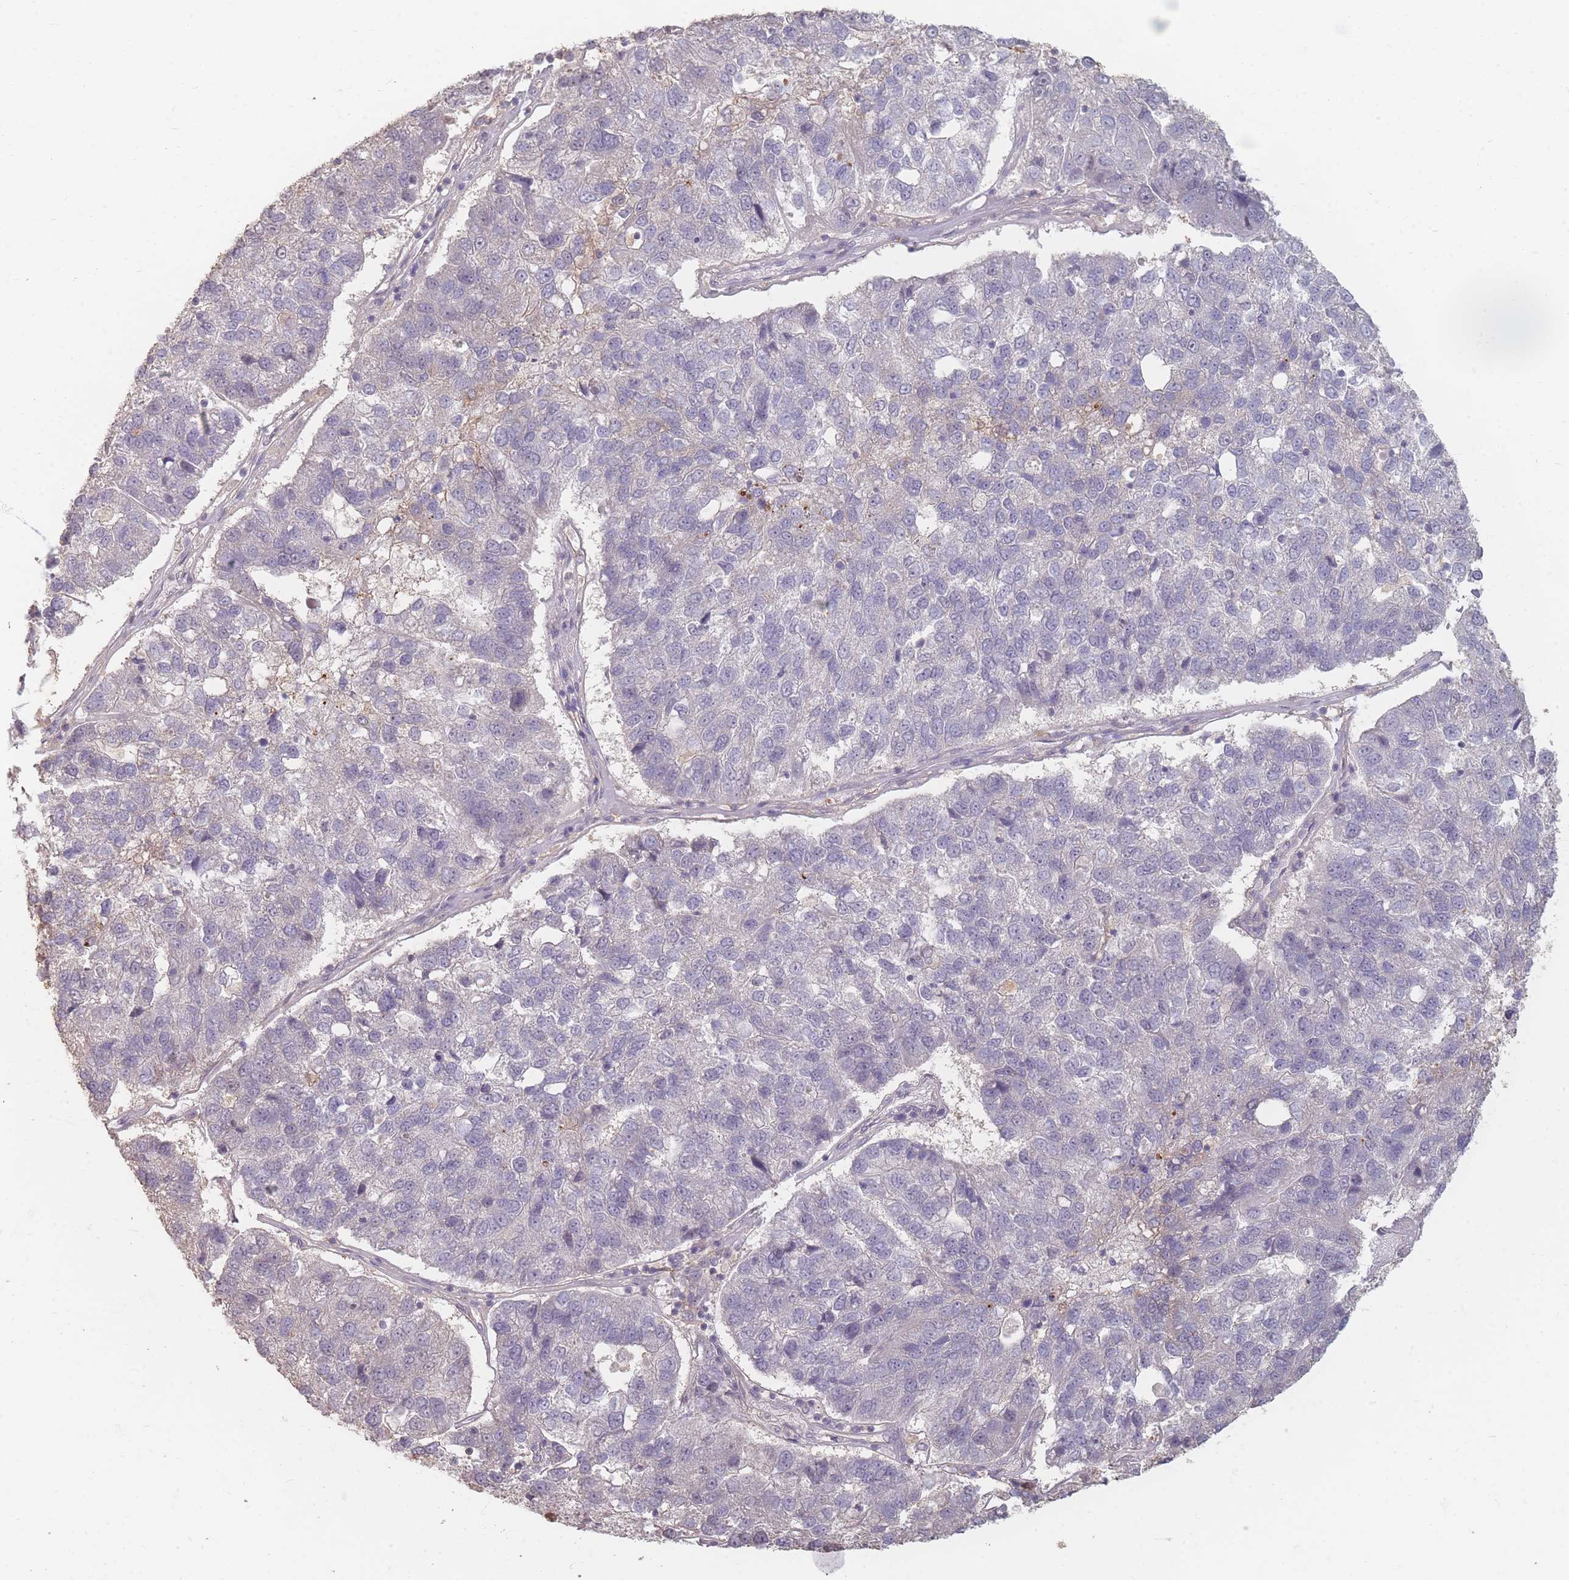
{"staining": {"intensity": "moderate", "quantity": "<25%", "location": "nuclear"}, "tissue": "pancreatic cancer", "cell_type": "Tumor cells", "image_type": "cancer", "snomed": [{"axis": "morphology", "description": "Adenocarcinoma, NOS"}, {"axis": "topography", "description": "Pancreas"}], "caption": "Human pancreatic cancer stained for a protein (brown) exhibits moderate nuclear positive expression in approximately <25% of tumor cells.", "gene": "RFTN1", "patient": {"sex": "female", "age": 61}}